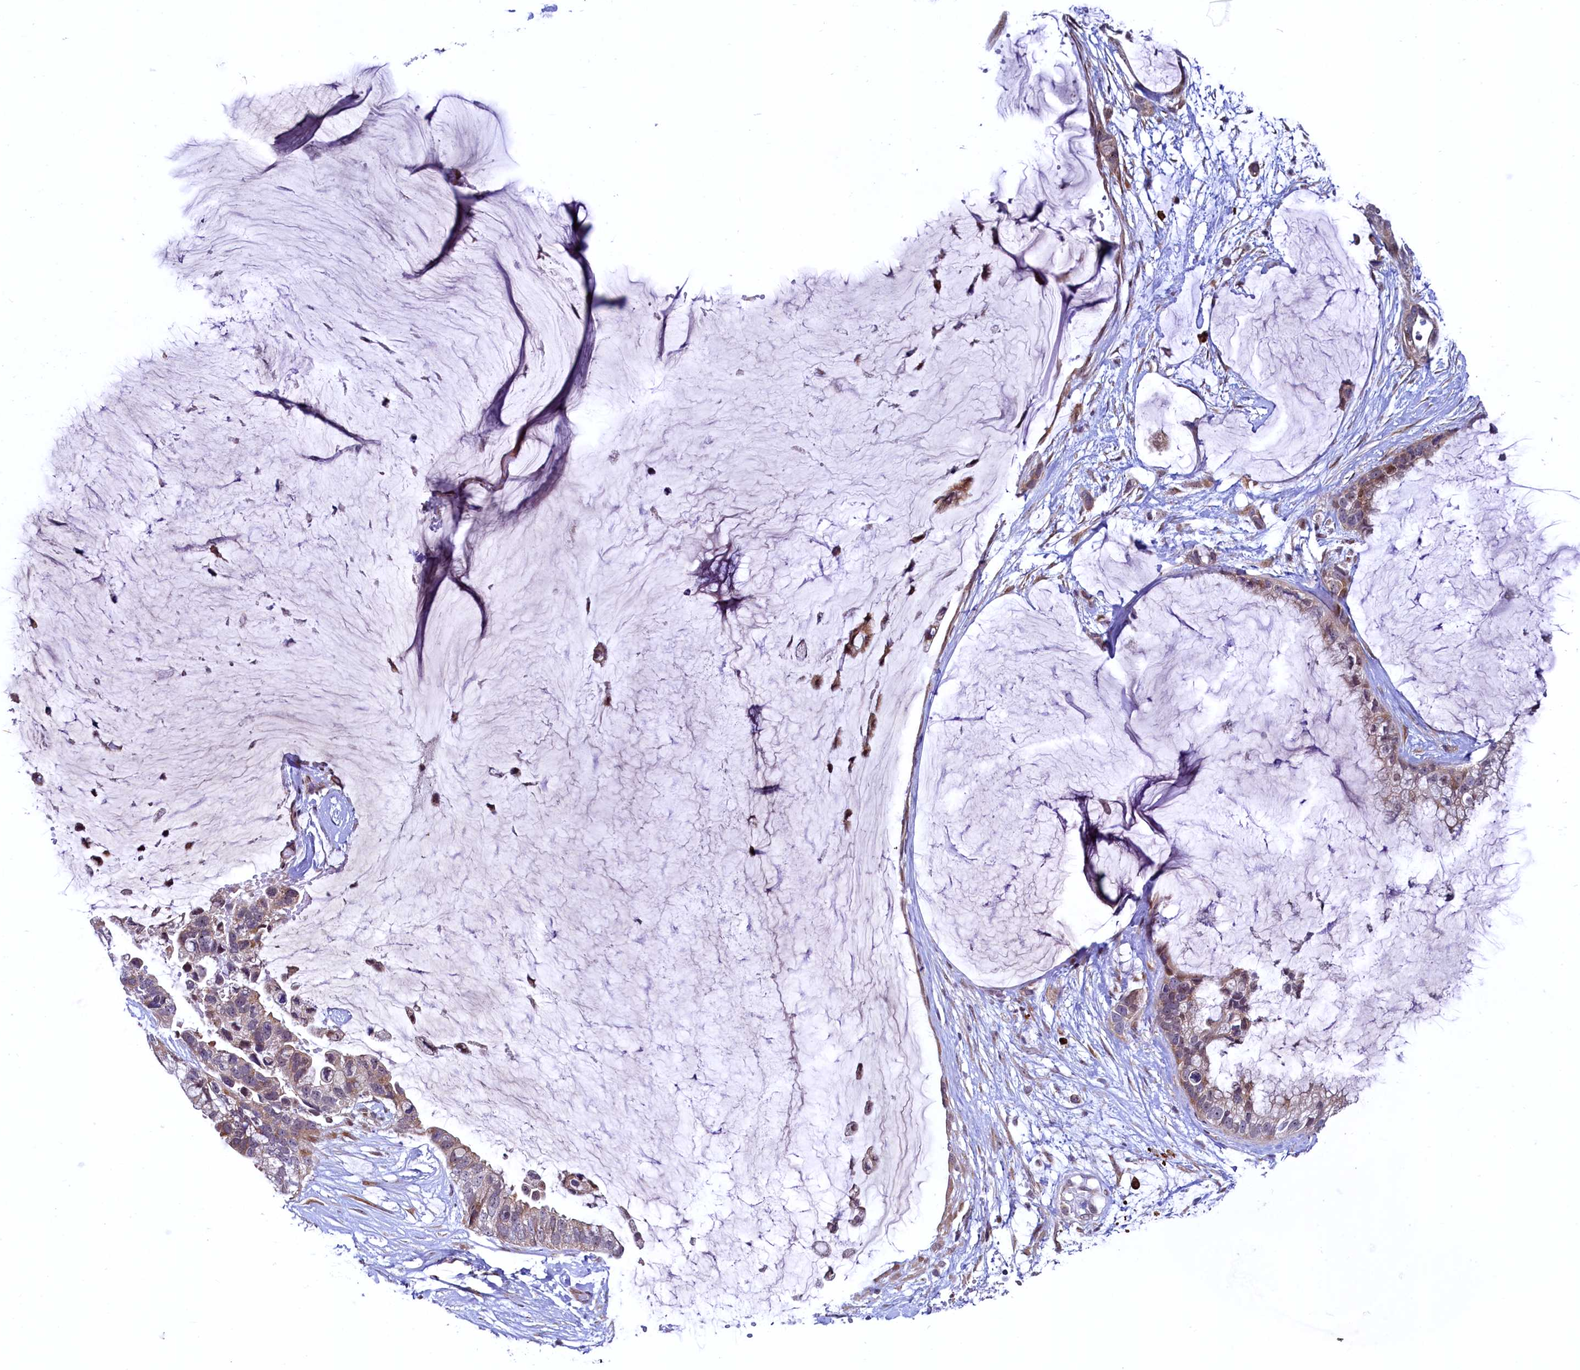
{"staining": {"intensity": "moderate", "quantity": ">75%", "location": "cytoplasmic/membranous"}, "tissue": "ovarian cancer", "cell_type": "Tumor cells", "image_type": "cancer", "snomed": [{"axis": "morphology", "description": "Cystadenocarcinoma, mucinous, NOS"}, {"axis": "topography", "description": "Ovary"}], "caption": "The image demonstrates a brown stain indicating the presence of a protein in the cytoplasmic/membranous of tumor cells in ovarian cancer (mucinous cystadenocarcinoma).", "gene": "RBFA", "patient": {"sex": "female", "age": 39}}